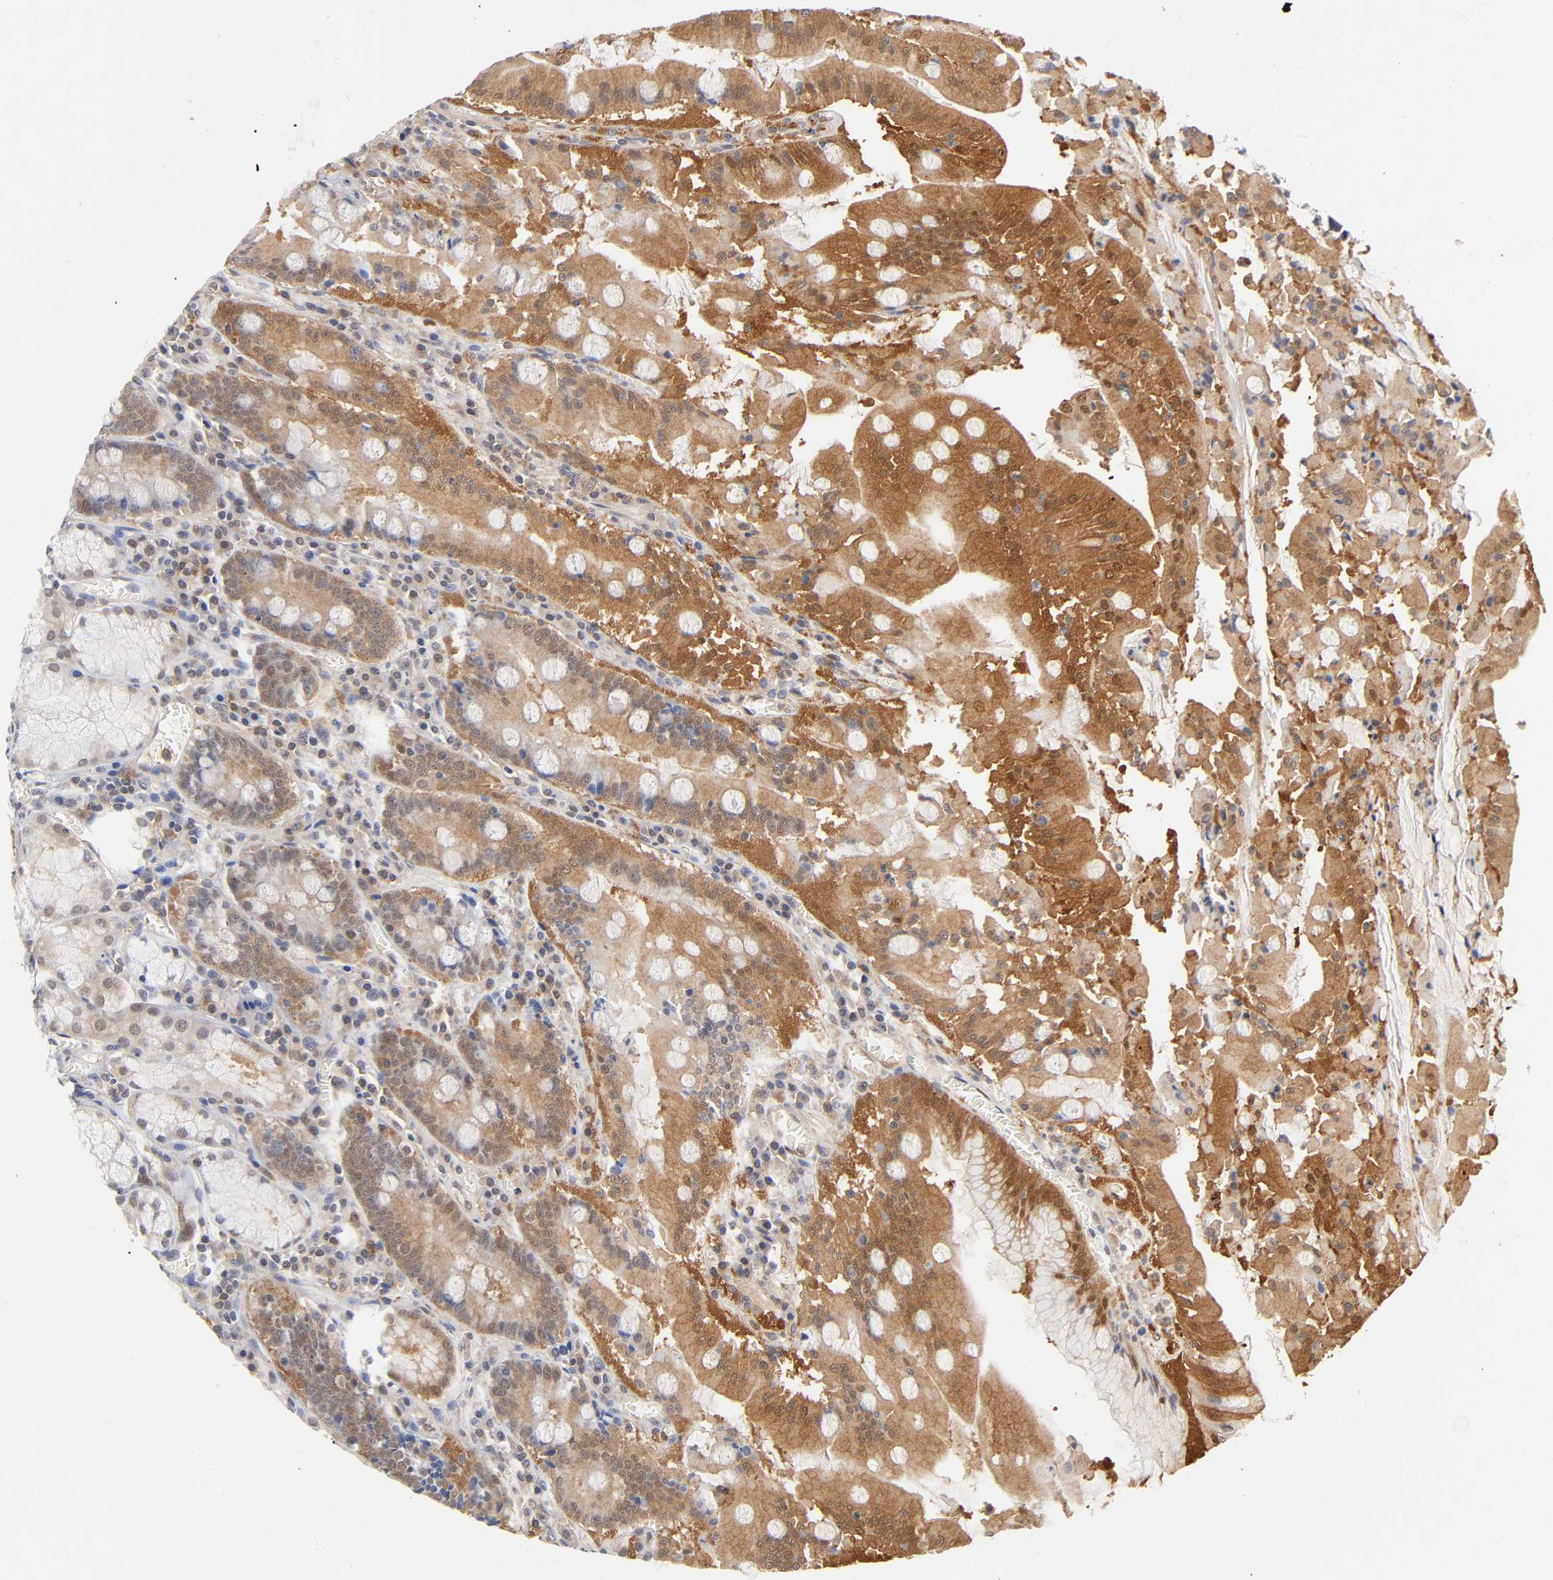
{"staining": {"intensity": "strong", "quantity": ">75%", "location": "cytoplasmic/membranous"}, "tissue": "stomach", "cell_type": "Glandular cells", "image_type": "normal", "snomed": [{"axis": "morphology", "description": "Normal tissue, NOS"}, {"axis": "topography", "description": "Stomach, lower"}], "caption": "There is high levels of strong cytoplasmic/membranous staining in glandular cells of benign stomach, as demonstrated by immunohistochemical staining (brown color).", "gene": "DFFB", "patient": {"sex": "male", "age": 56}}